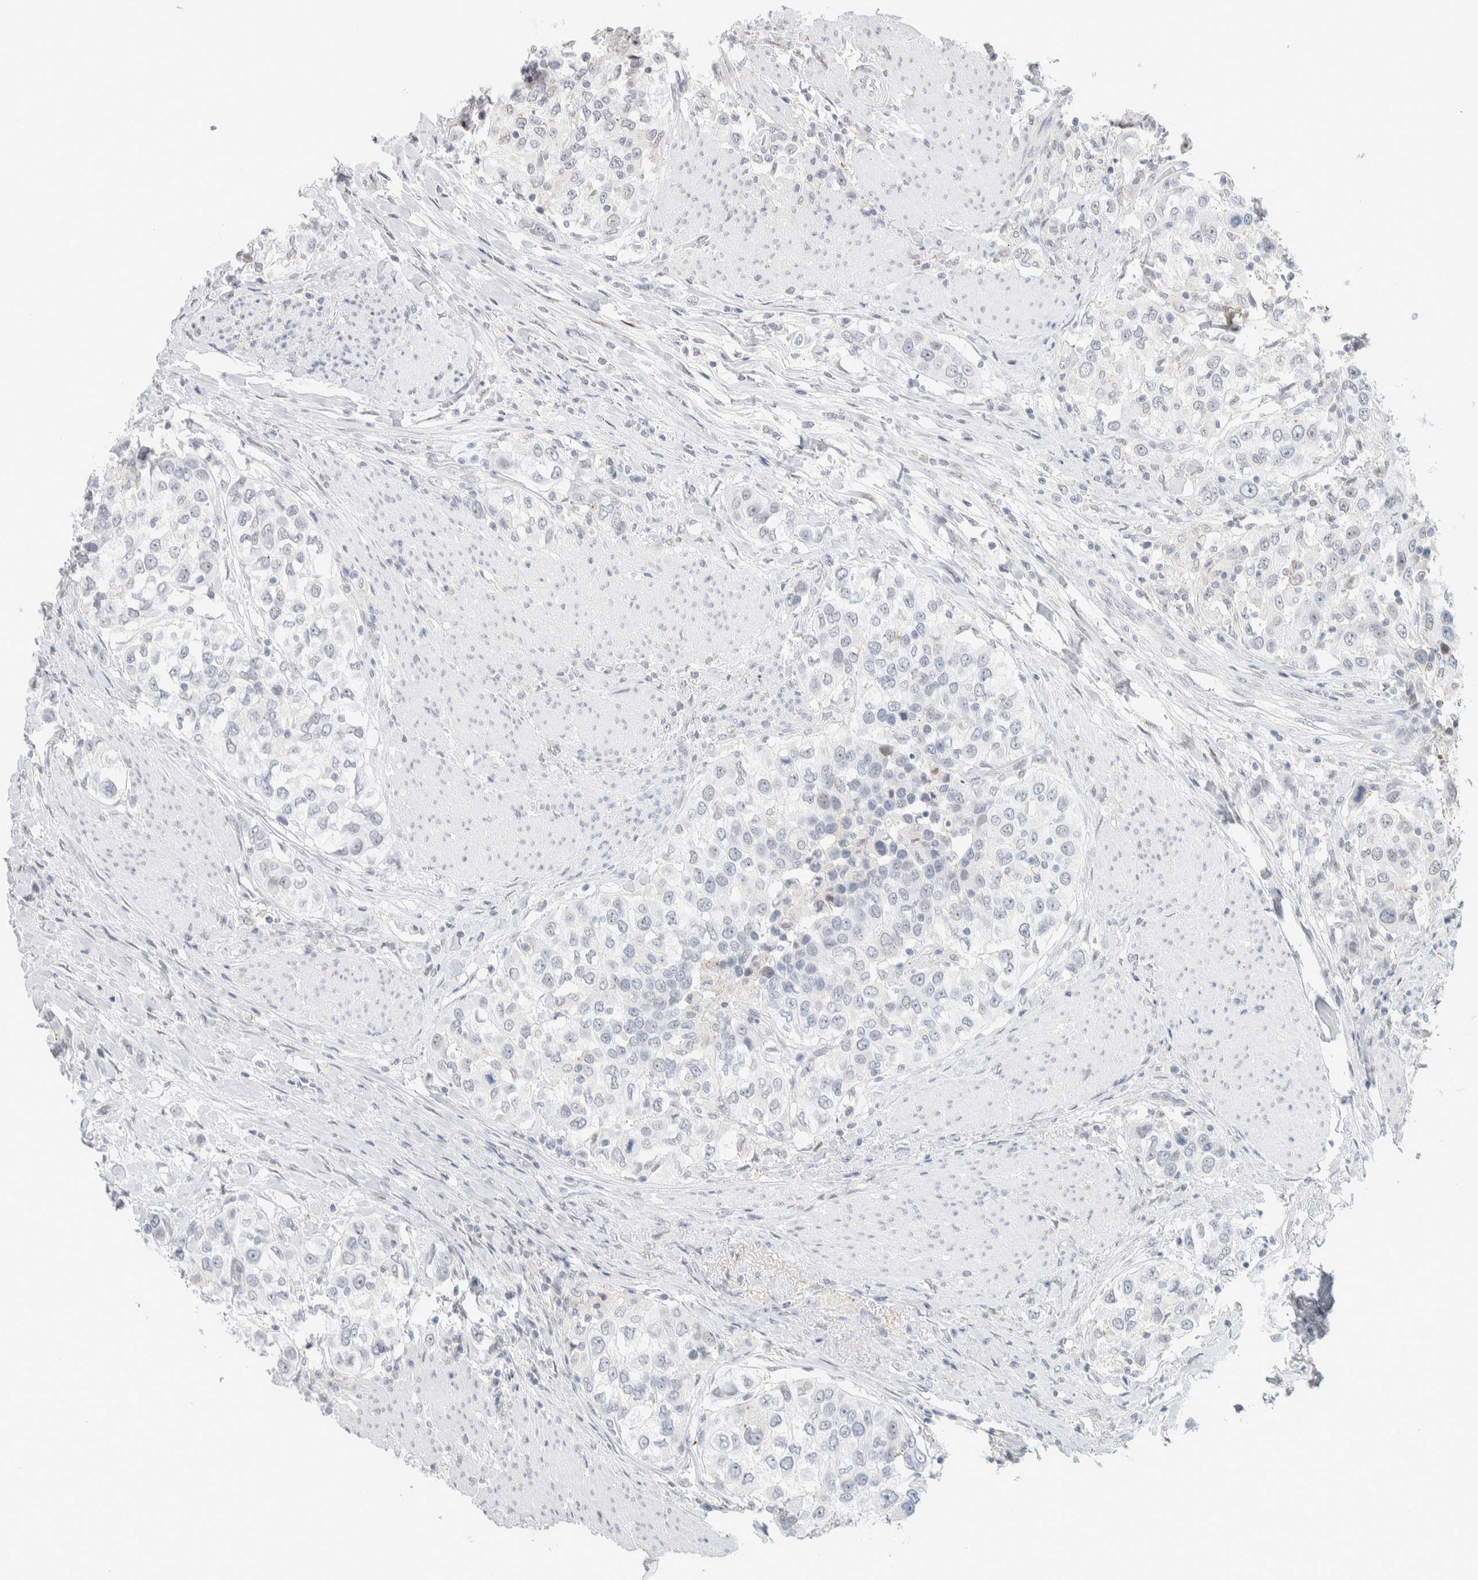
{"staining": {"intensity": "negative", "quantity": "none", "location": "none"}, "tissue": "urothelial cancer", "cell_type": "Tumor cells", "image_type": "cancer", "snomed": [{"axis": "morphology", "description": "Urothelial carcinoma, High grade"}, {"axis": "topography", "description": "Urinary bladder"}], "caption": "Immunohistochemistry (IHC) photomicrograph of neoplastic tissue: urothelial carcinoma (high-grade) stained with DAB (3,3'-diaminobenzidine) demonstrates no significant protein expression in tumor cells.", "gene": "CDH17", "patient": {"sex": "female", "age": 80}}